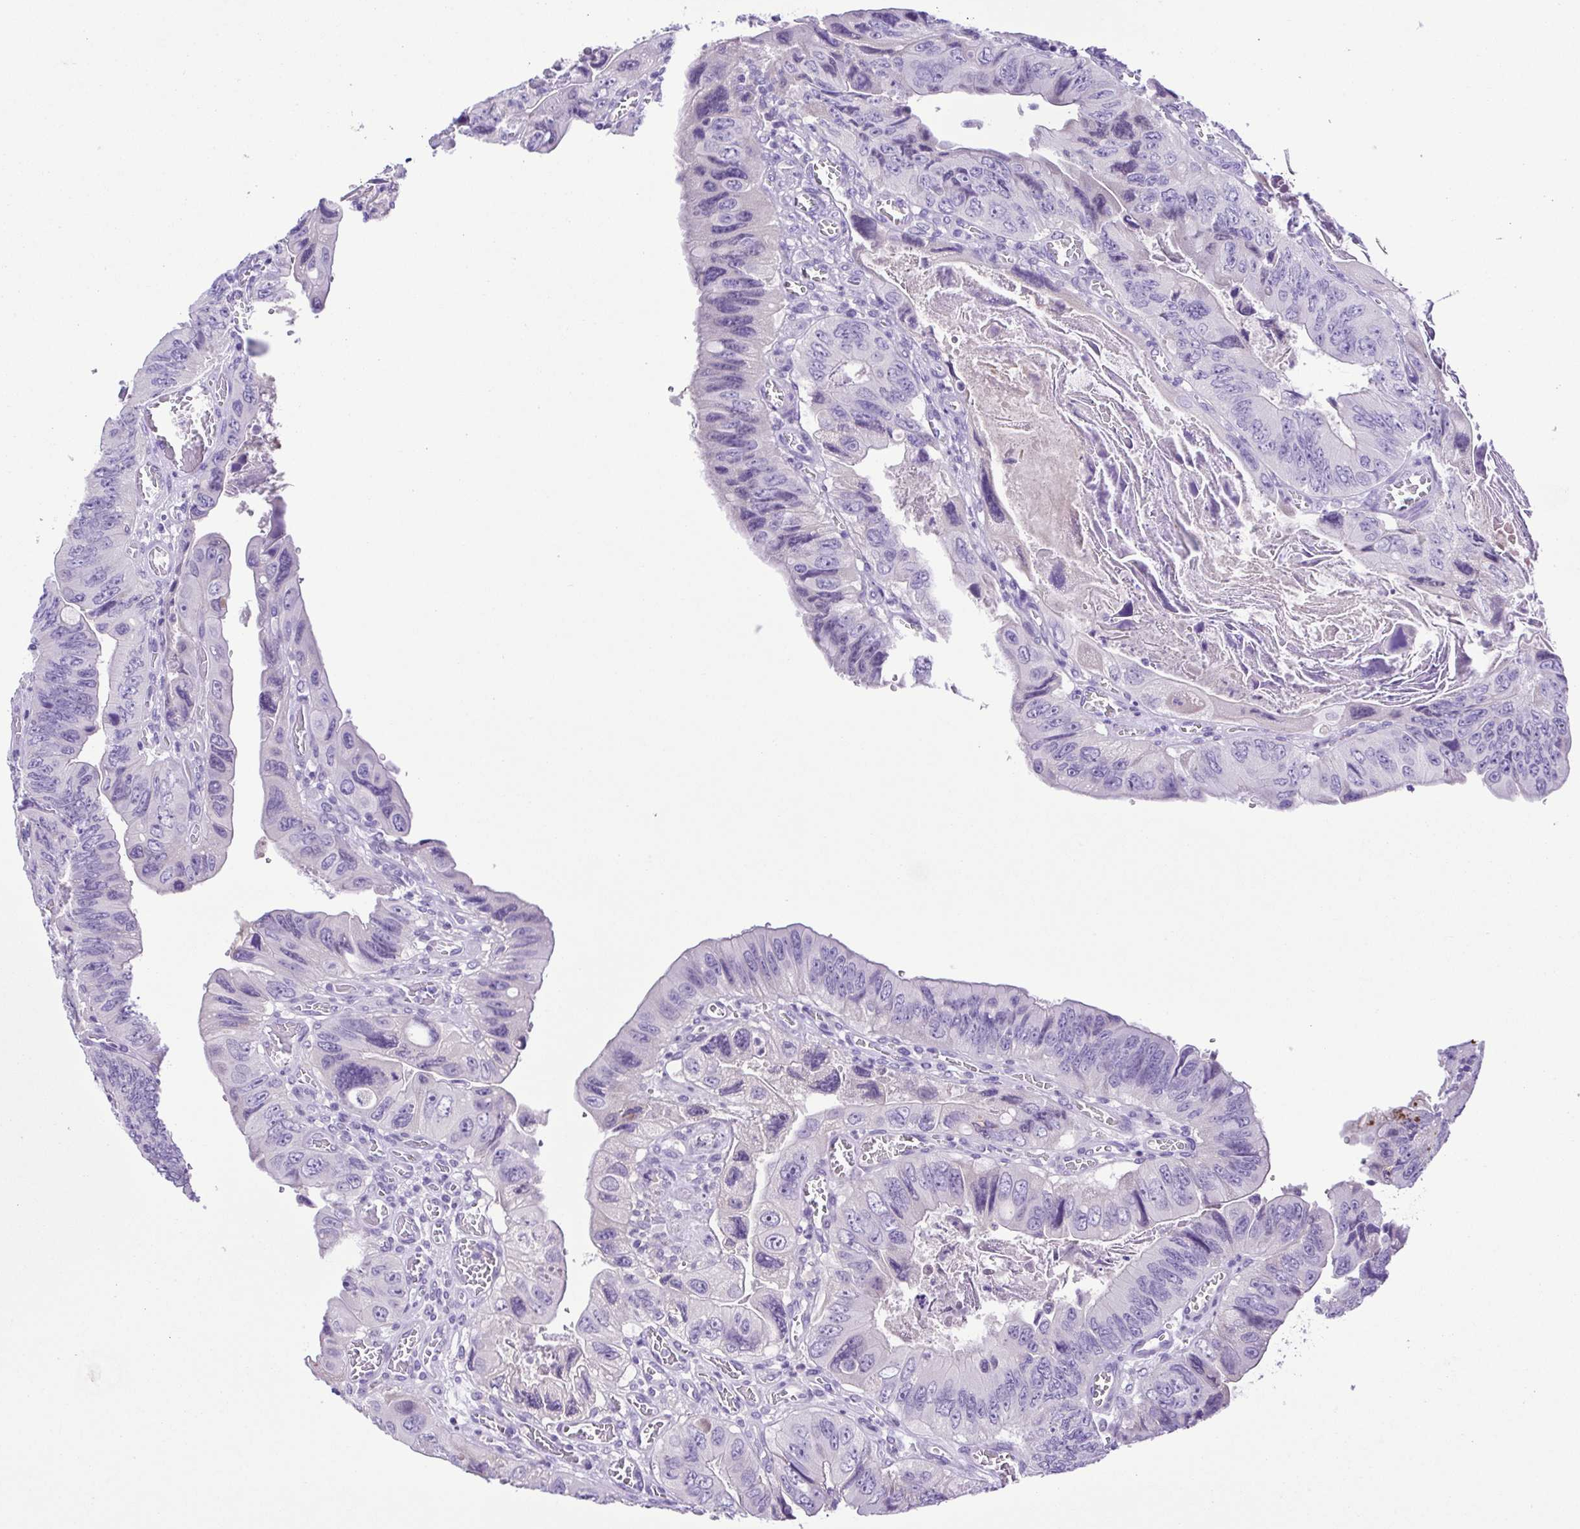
{"staining": {"intensity": "negative", "quantity": "none", "location": "none"}, "tissue": "colorectal cancer", "cell_type": "Tumor cells", "image_type": "cancer", "snomed": [{"axis": "morphology", "description": "Adenocarcinoma, NOS"}, {"axis": "topography", "description": "Colon"}], "caption": "High magnification brightfield microscopy of colorectal cancer stained with DAB (brown) and counterstained with hematoxylin (blue): tumor cells show no significant staining. Nuclei are stained in blue.", "gene": "IGFL1", "patient": {"sex": "female", "age": 84}}